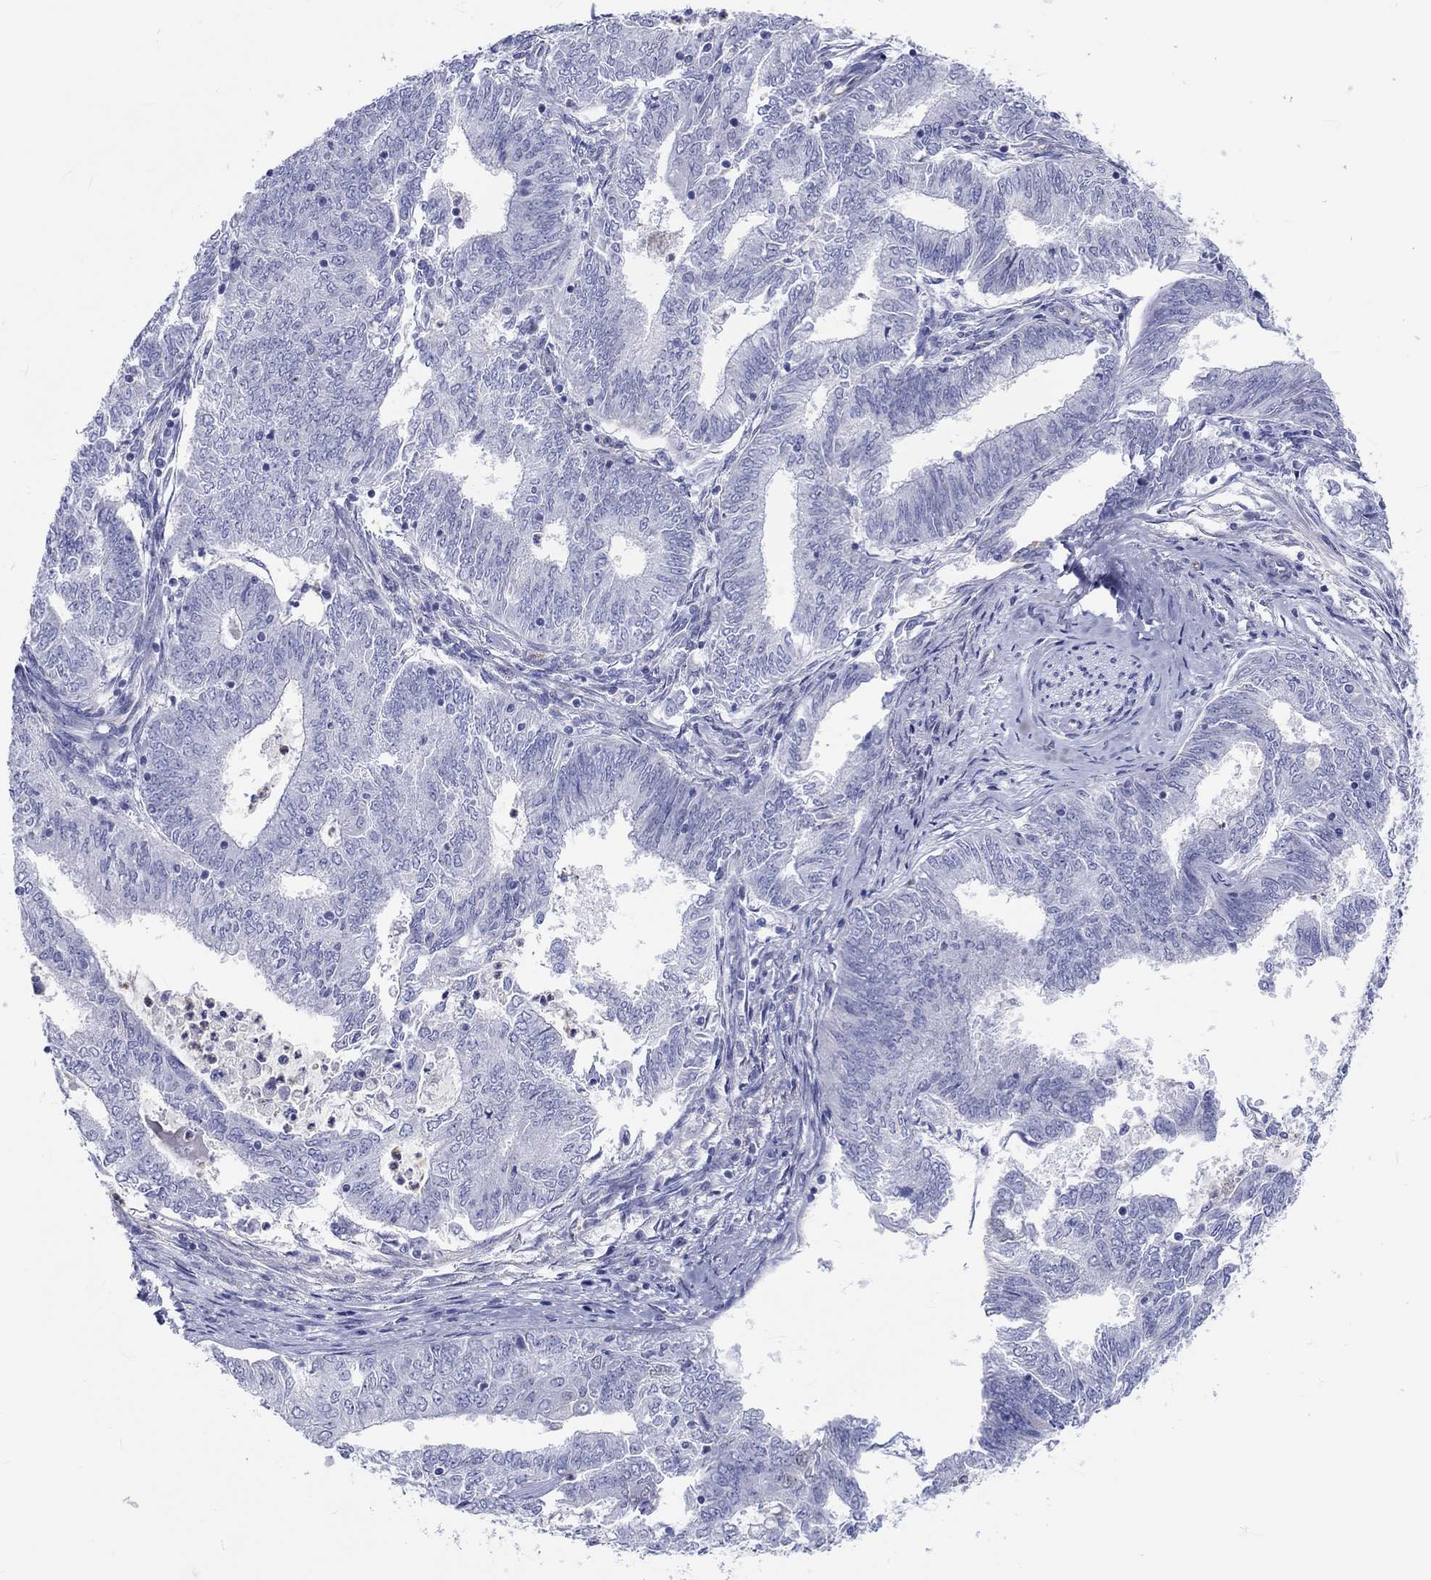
{"staining": {"intensity": "negative", "quantity": "none", "location": "none"}, "tissue": "endometrial cancer", "cell_type": "Tumor cells", "image_type": "cancer", "snomed": [{"axis": "morphology", "description": "Adenocarcinoma, NOS"}, {"axis": "topography", "description": "Endometrium"}], "caption": "An image of adenocarcinoma (endometrial) stained for a protein reveals no brown staining in tumor cells. The staining was performed using DAB to visualize the protein expression in brown, while the nuclei were stained in blue with hematoxylin (Magnification: 20x).", "gene": "CDY2B", "patient": {"sex": "female", "age": 62}}